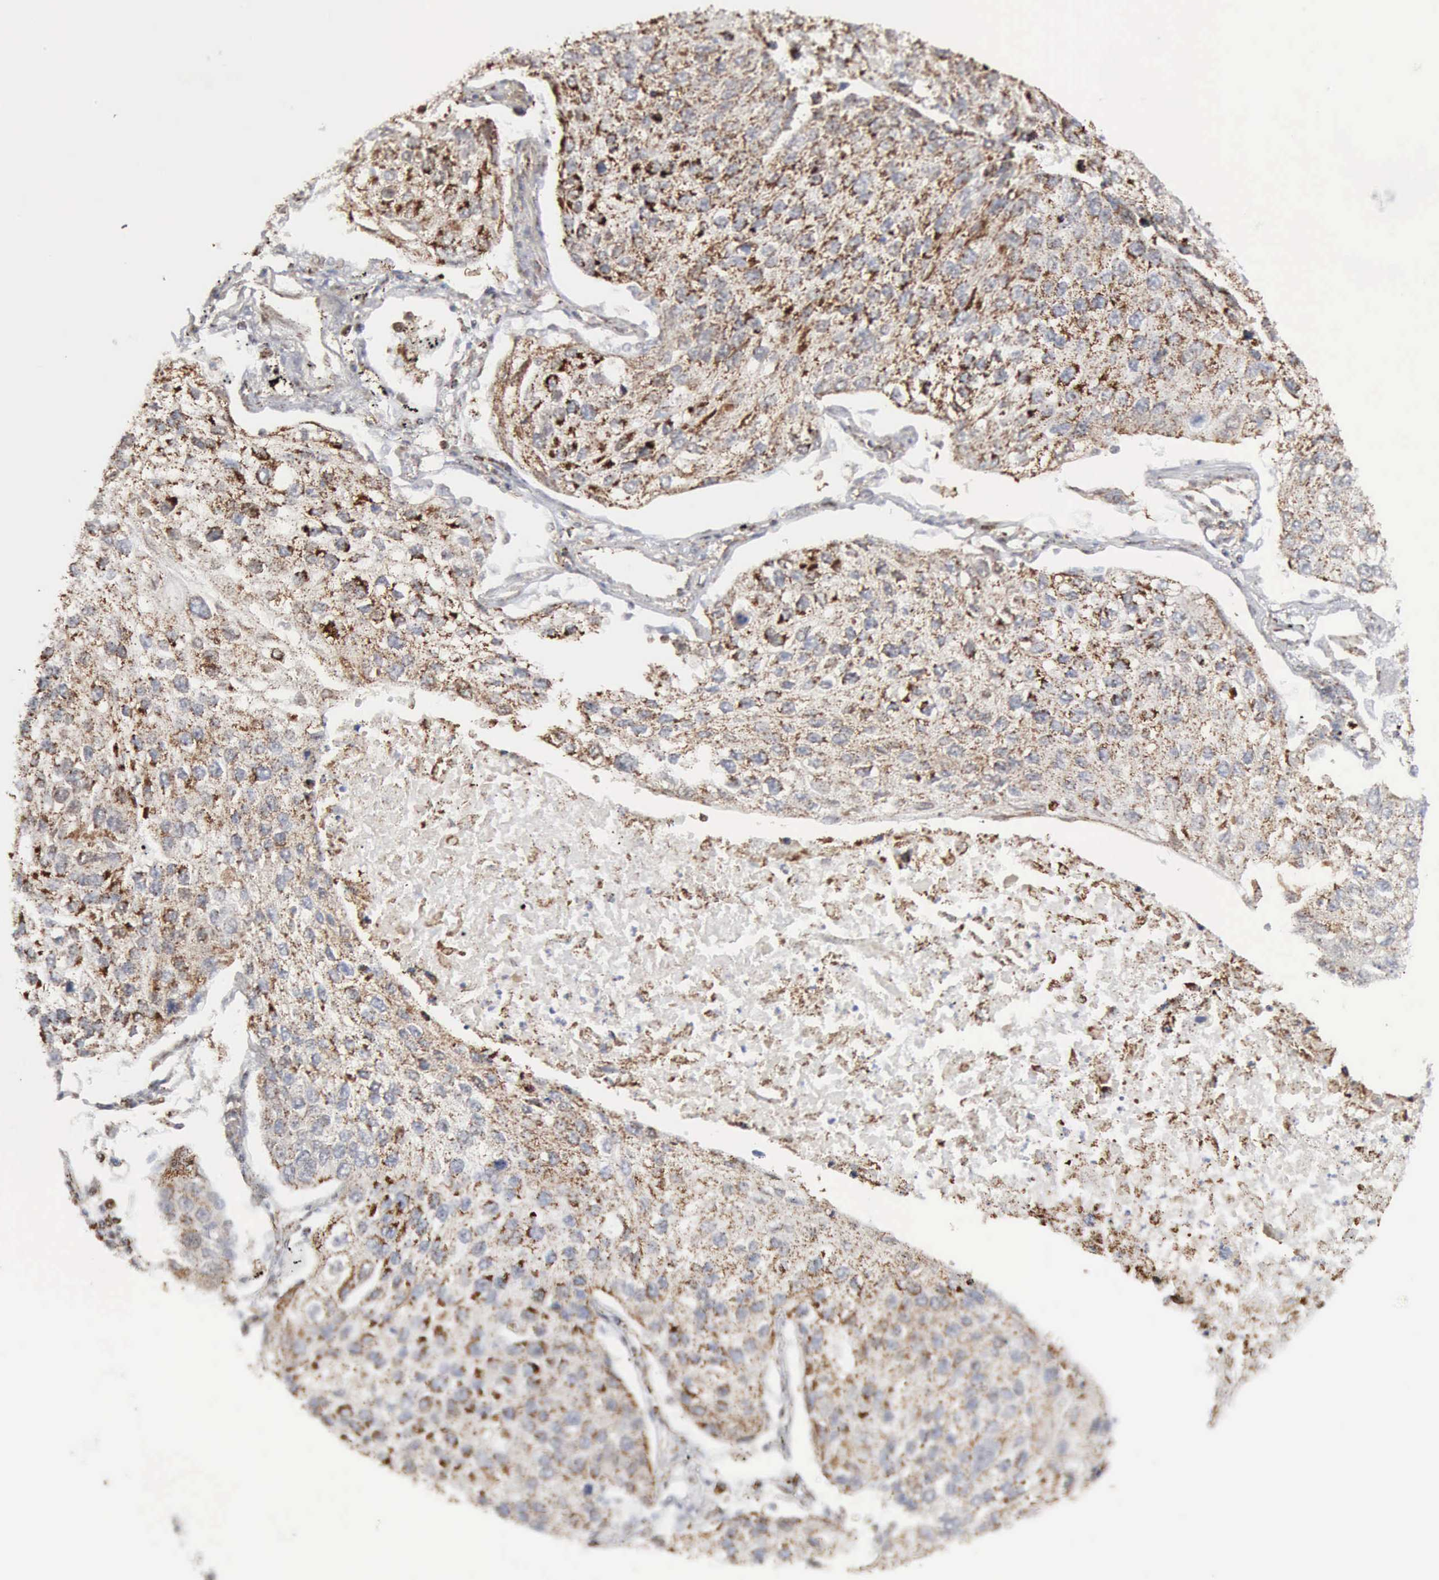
{"staining": {"intensity": "strong", "quantity": "25%-75%", "location": "cytoplasmic/membranous"}, "tissue": "lung cancer", "cell_type": "Tumor cells", "image_type": "cancer", "snomed": [{"axis": "morphology", "description": "Squamous cell carcinoma, NOS"}, {"axis": "topography", "description": "Lung"}], "caption": "DAB (3,3'-diaminobenzidine) immunohistochemical staining of lung squamous cell carcinoma exhibits strong cytoplasmic/membranous protein expression in approximately 25%-75% of tumor cells.", "gene": "ACO2", "patient": {"sex": "male", "age": 75}}